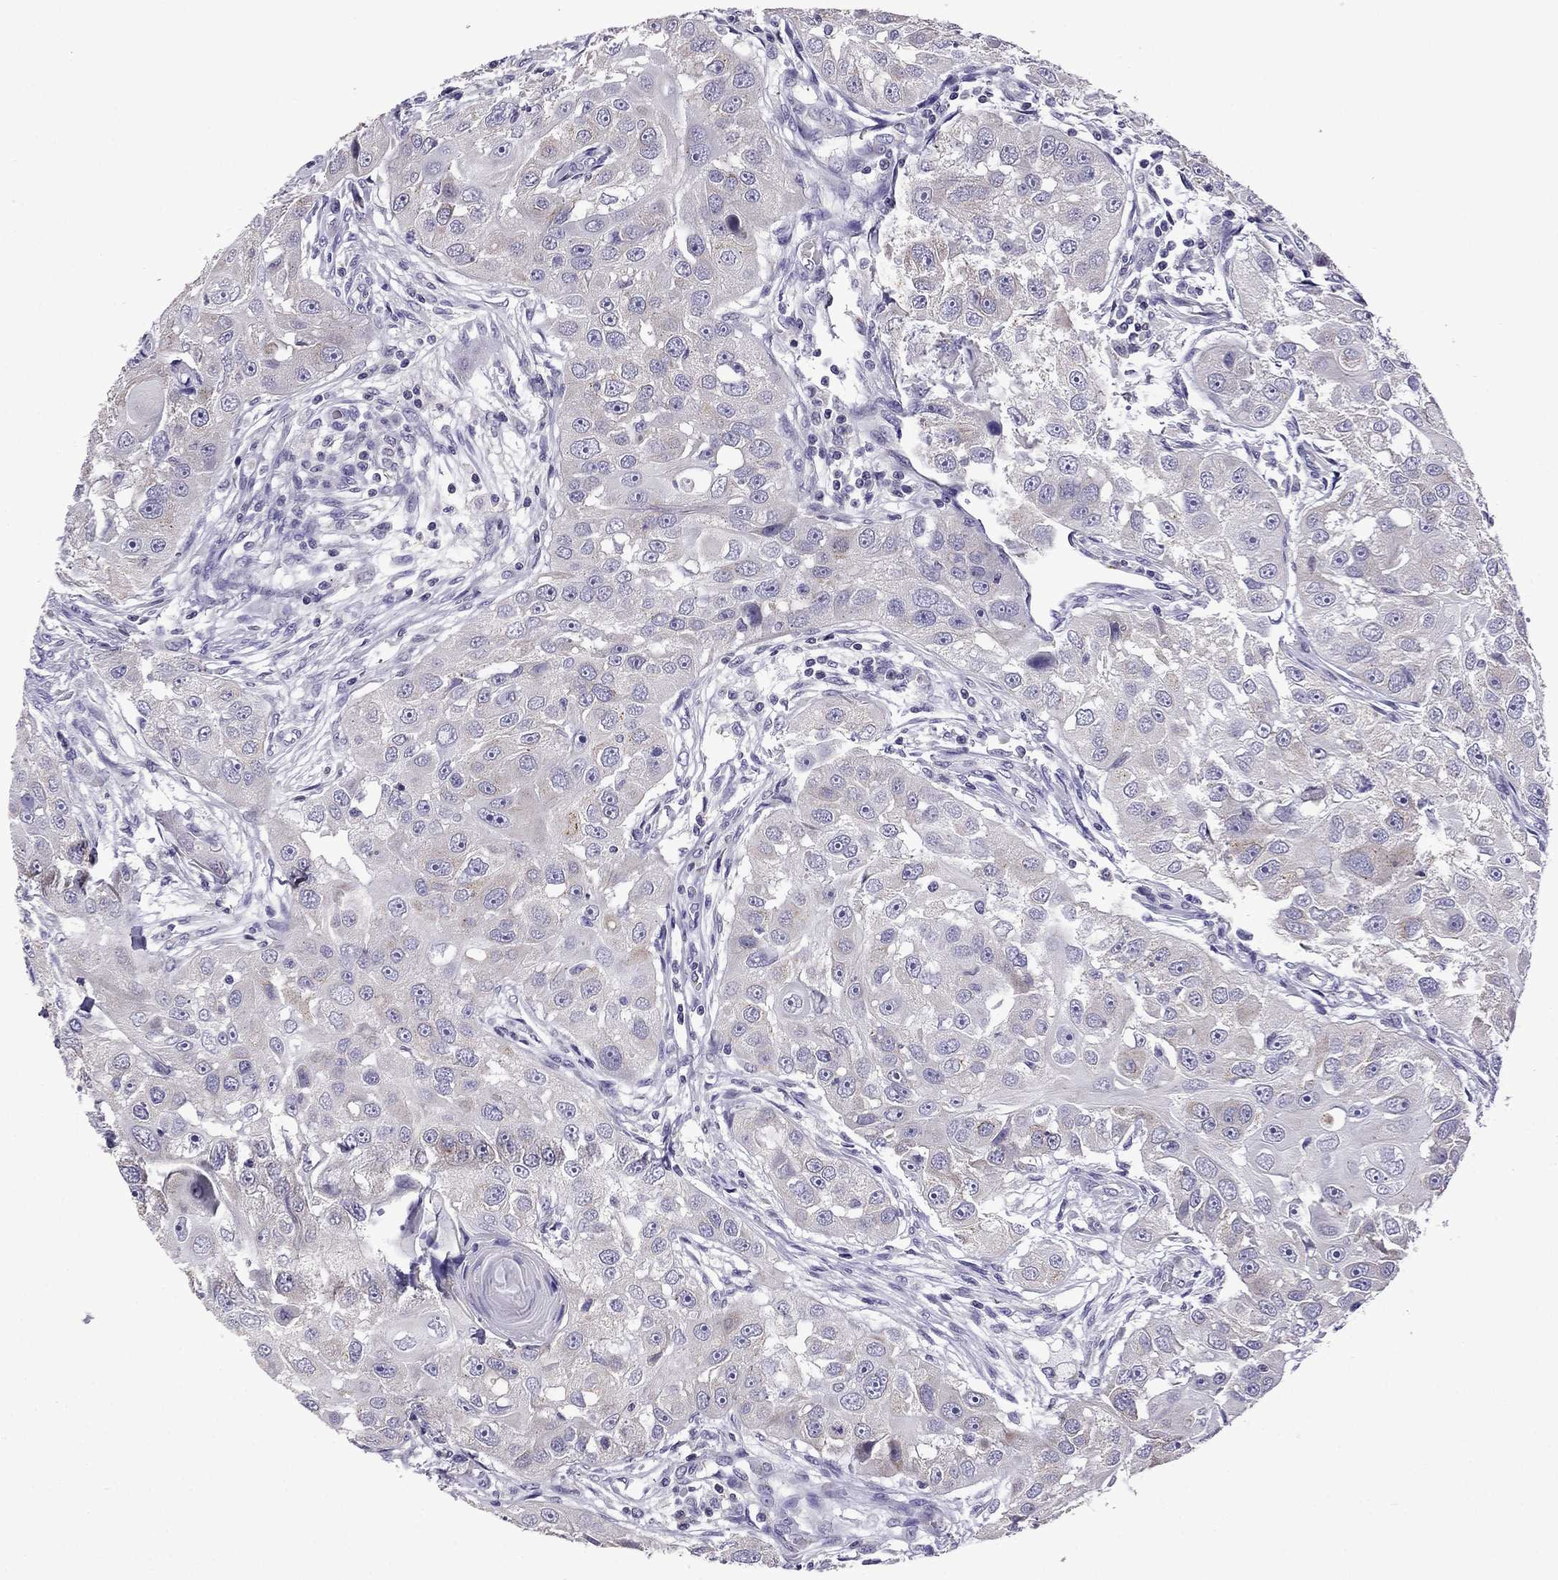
{"staining": {"intensity": "negative", "quantity": "none", "location": "none"}, "tissue": "head and neck cancer", "cell_type": "Tumor cells", "image_type": "cancer", "snomed": [{"axis": "morphology", "description": "Squamous cell carcinoma, NOS"}, {"axis": "topography", "description": "Head-Neck"}], "caption": "Image shows no protein staining in tumor cells of head and neck cancer (squamous cell carcinoma) tissue.", "gene": "TTN", "patient": {"sex": "male", "age": 51}}